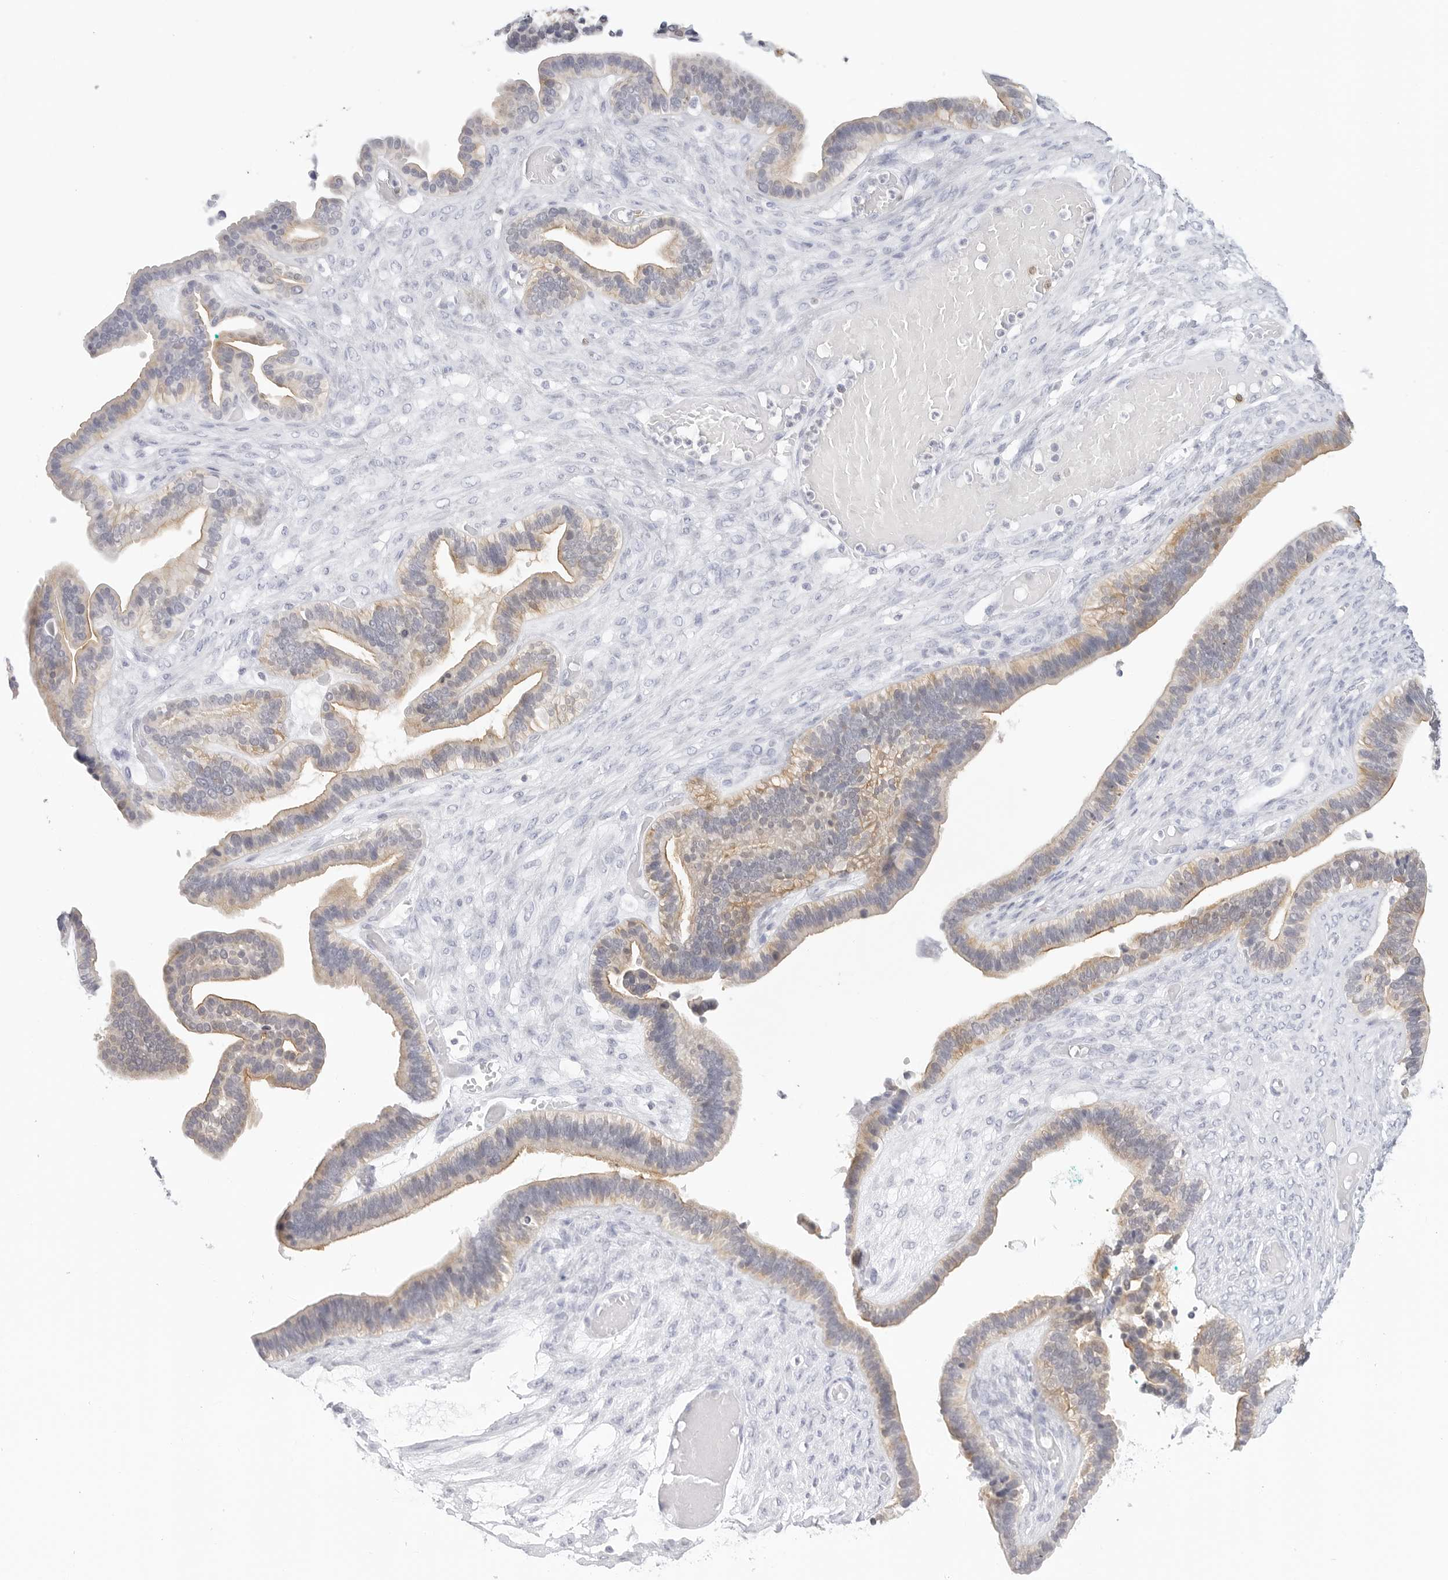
{"staining": {"intensity": "moderate", "quantity": ">75%", "location": "cytoplasmic/membranous"}, "tissue": "ovarian cancer", "cell_type": "Tumor cells", "image_type": "cancer", "snomed": [{"axis": "morphology", "description": "Cystadenocarcinoma, serous, NOS"}, {"axis": "topography", "description": "Ovary"}], "caption": "This image exhibits immunohistochemistry staining of ovarian cancer (serous cystadenocarcinoma), with medium moderate cytoplasmic/membranous expression in approximately >75% of tumor cells.", "gene": "SLC9A3R1", "patient": {"sex": "female", "age": 56}}